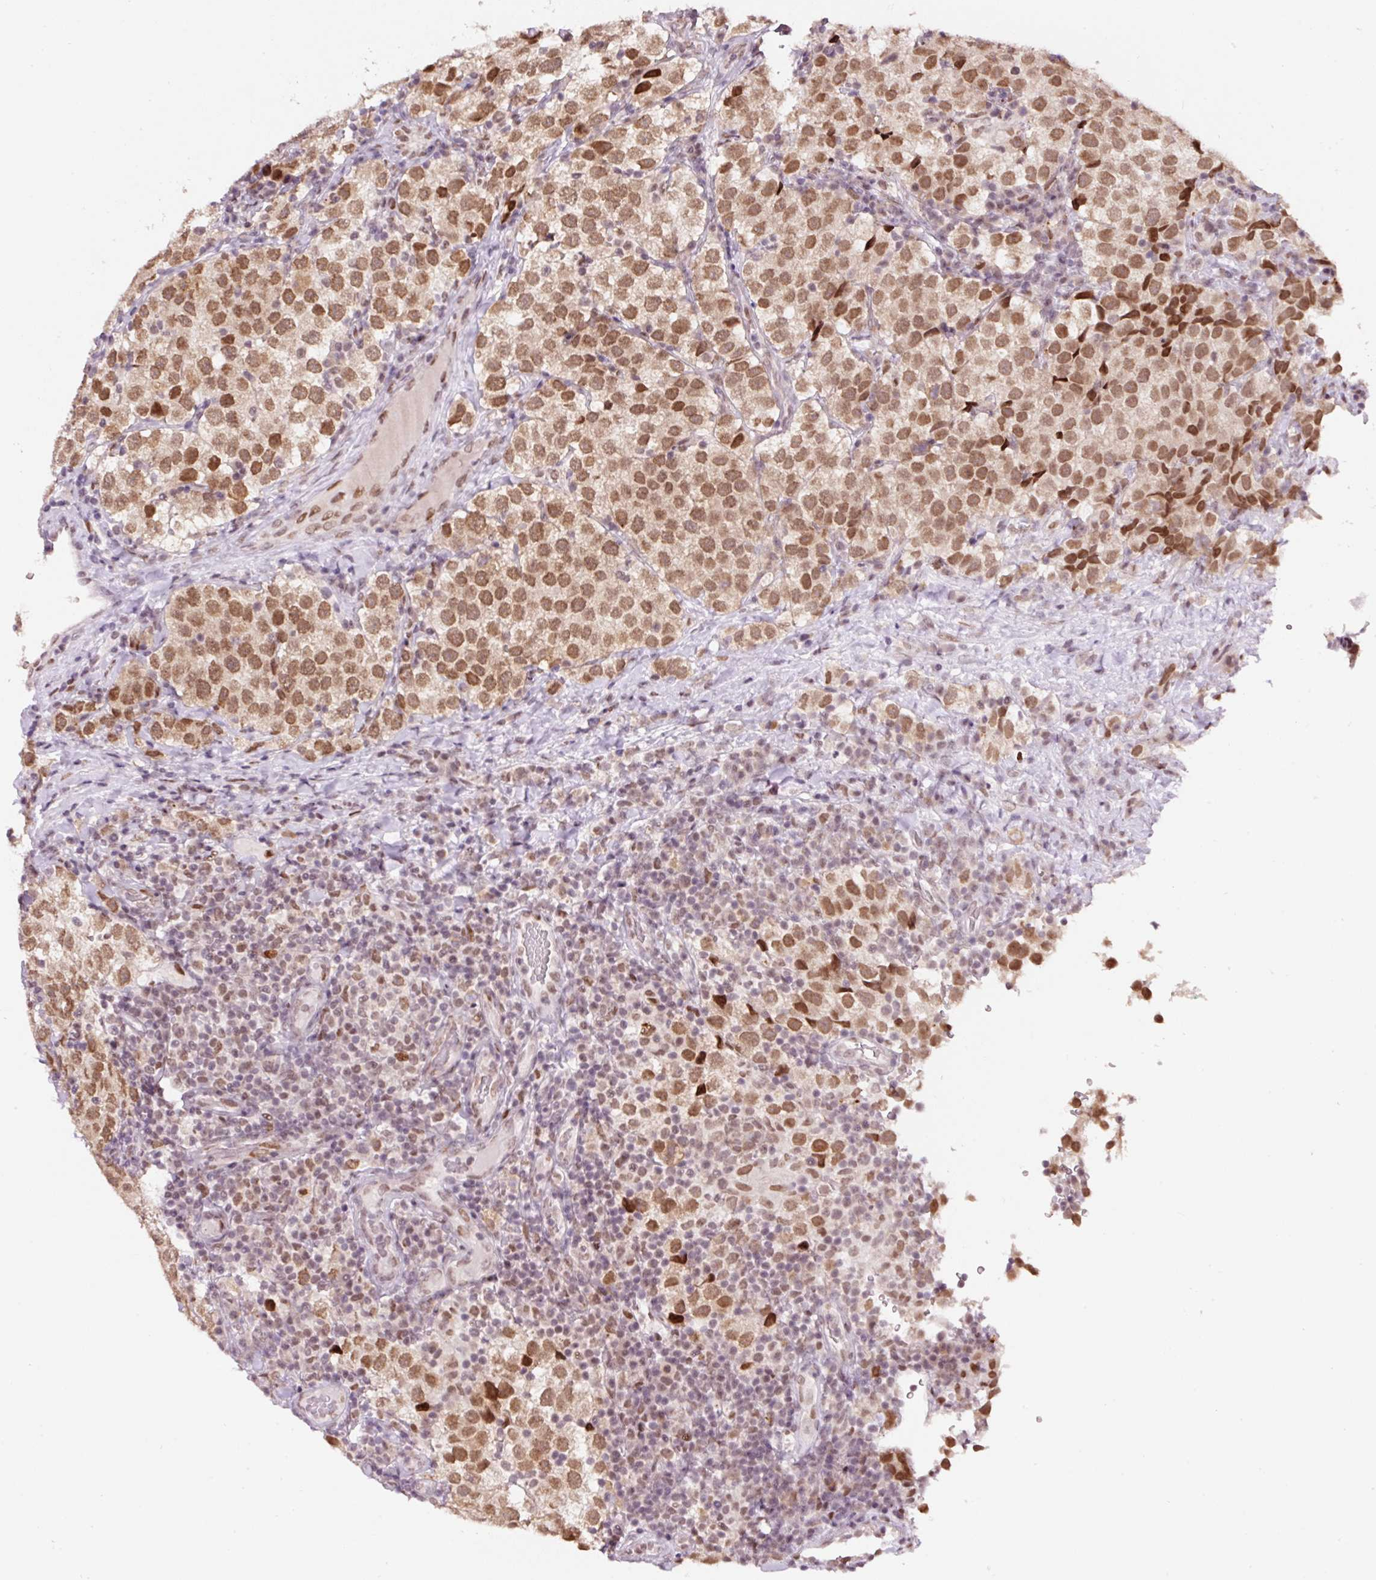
{"staining": {"intensity": "moderate", "quantity": ">75%", "location": "nuclear"}, "tissue": "testis cancer", "cell_type": "Tumor cells", "image_type": "cancer", "snomed": [{"axis": "morphology", "description": "Seminoma, NOS"}, {"axis": "topography", "description": "Testis"}], "caption": "A histopathology image of human seminoma (testis) stained for a protein reveals moderate nuclear brown staining in tumor cells.", "gene": "CCNL2", "patient": {"sex": "male", "age": 34}}